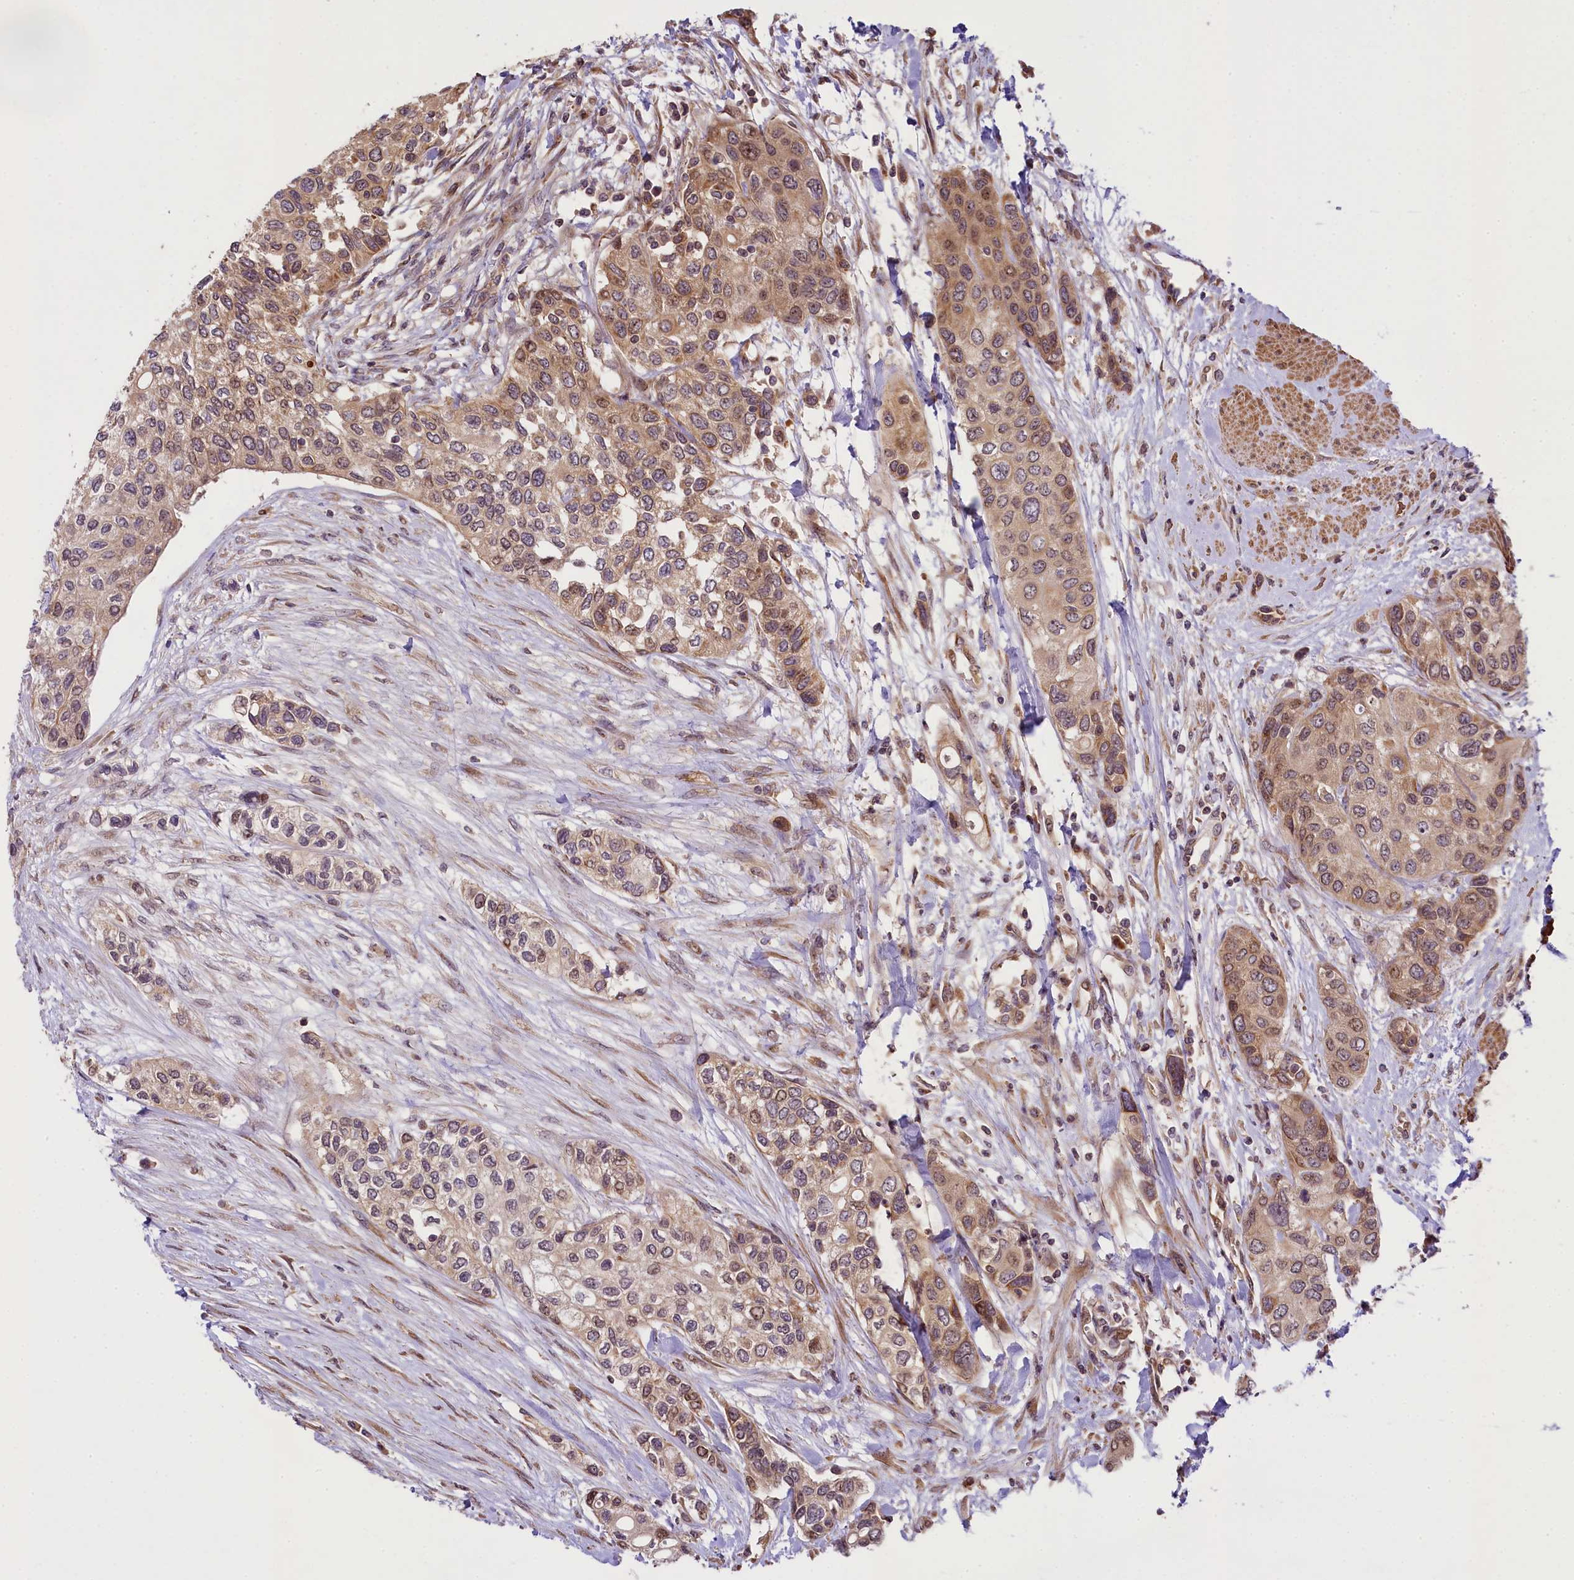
{"staining": {"intensity": "moderate", "quantity": ">75%", "location": "cytoplasmic/membranous"}, "tissue": "urothelial cancer", "cell_type": "Tumor cells", "image_type": "cancer", "snomed": [{"axis": "morphology", "description": "Normal tissue, NOS"}, {"axis": "morphology", "description": "Urothelial carcinoma, High grade"}, {"axis": "topography", "description": "Vascular tissue"}, {"axis": "topography", "description": "Urinary bladder"}], "caption": "Protein positivity by immunohistochemistry shows moderate cytoplasmic/membranous staining in approximately >75% of tumor cells in urothelial cancer.", "gene": "RBBP8", "patient": {"sex": "female", "age": 56}}